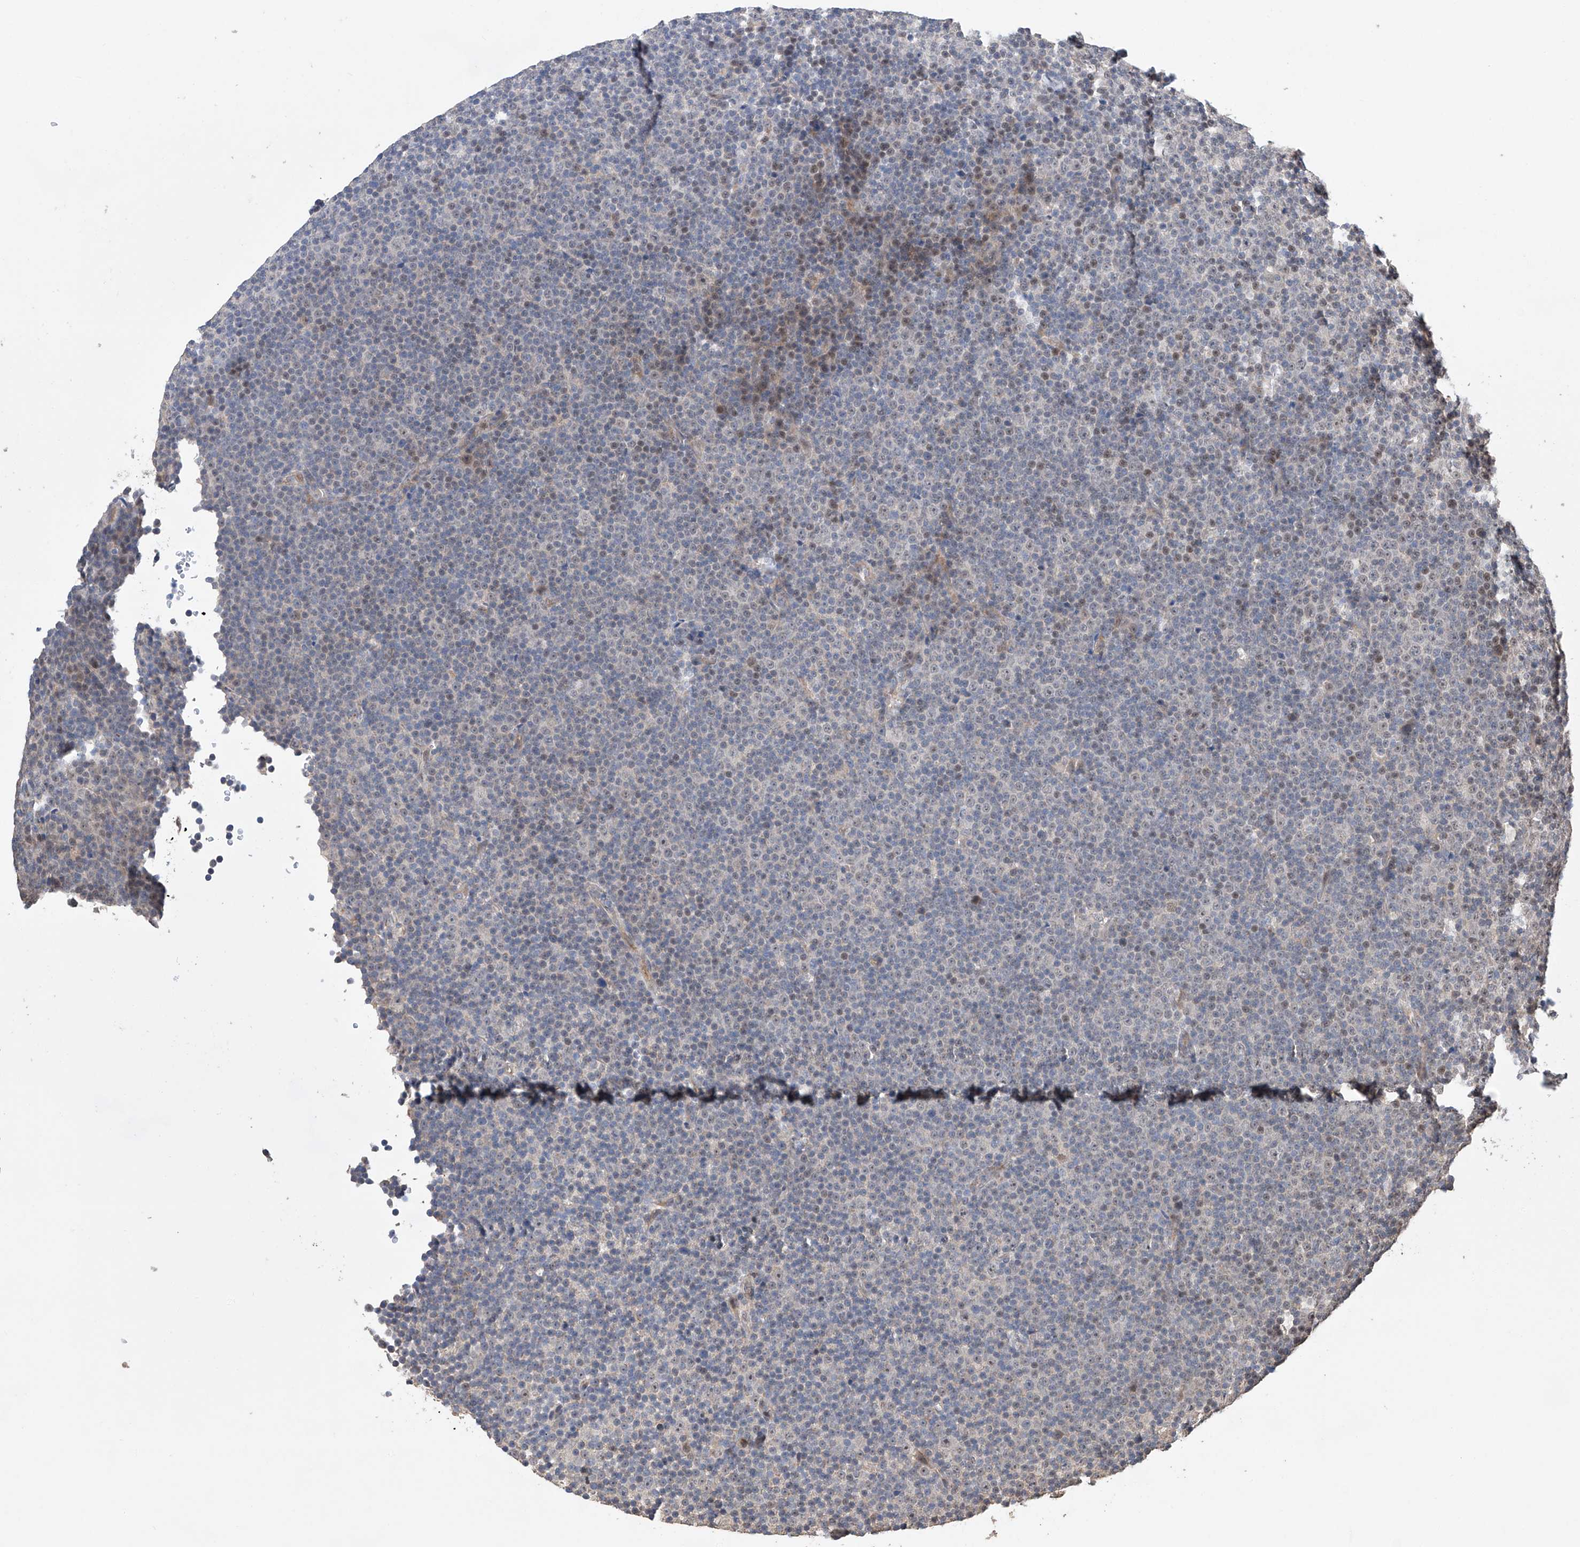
{"staining": {"intensity": "weak", "quantity": "25%-75%", "location": "nuclear"}, "tissue": "lymphoma", "cell_type": "Tumor cells", "image_type": "cancer", "snomed": [{"axis": "morphology", "description": "Malignant lymphoma, non-Hodgkin's type, Low grade"}, {"axis": "topography", "description": "Lymph node"}], "caption": "Approximately 25%-75% of tumor cells in lymphoma reveal weak nuclear protein positivity as visualized by brown immunohistochemical staining.", "gene": "AFG1L", "patient": {"sex": "female", "age": 67}}